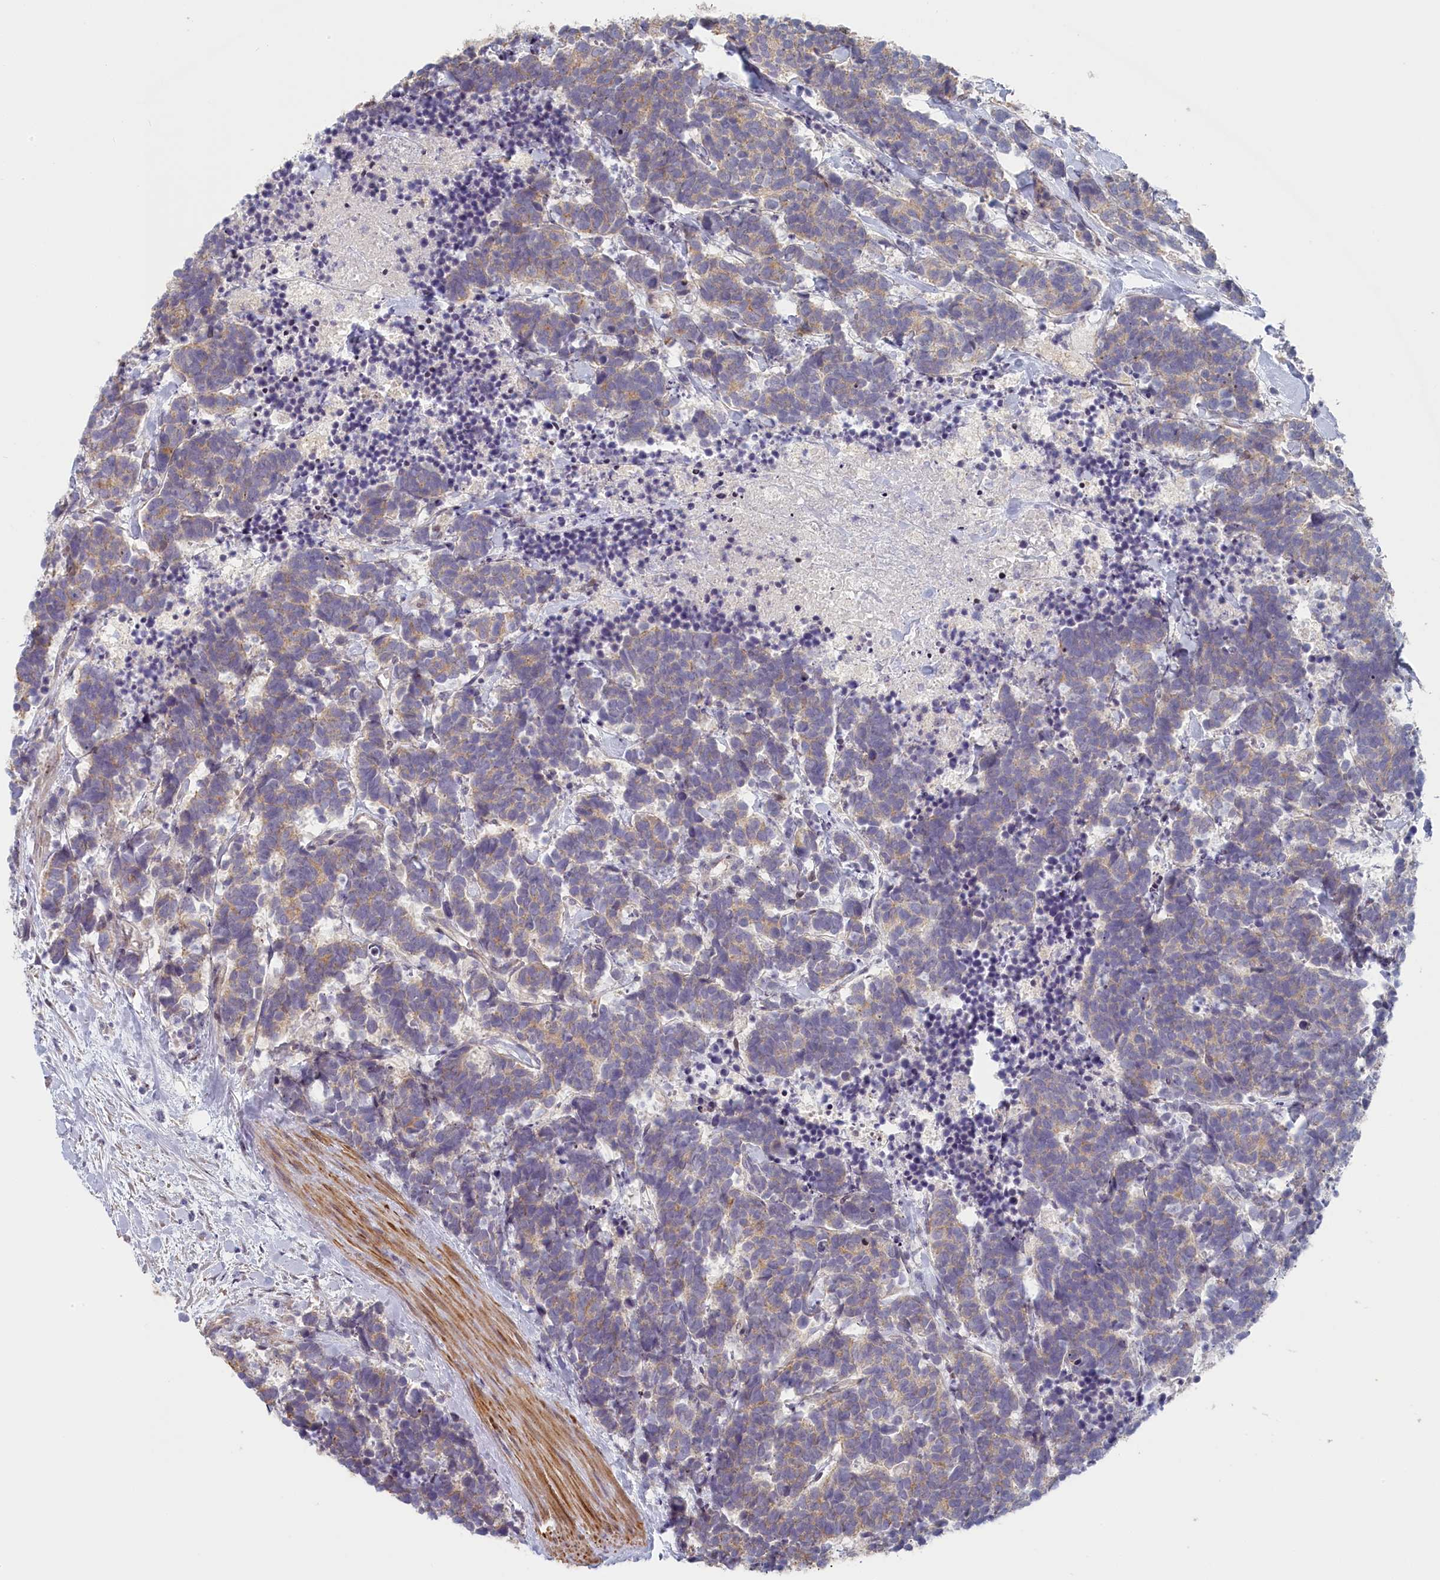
{"staining": {"intensity": "weak", "quantity": ">75%", "location": "cytoplasmic/membranous"}, "tissue": "carcinoid", "cell_type": "Tumor cells", "image_type": "cancer", "snomed": [{"axis": "morphology", "description": "Carcinoma, NOS"}, {"axis": "morphology", "description": "Carcinoid, malignant, NOS"}, {"axis": "topography", "description": "Prostate"}], "caption": "Carcinoid was stained to show a protein in brown. There is low levels of weak cytoplasmic/membranous positivity in about >75% of tumor cells. Using DAB (3,3'-diaminobenzidine) (brown) and hematoxylin (blue) stains, captured at high magnification using brightfield microscopy.", "gene": "INTS4", "patient": {"sex": "male", "age": 57}}